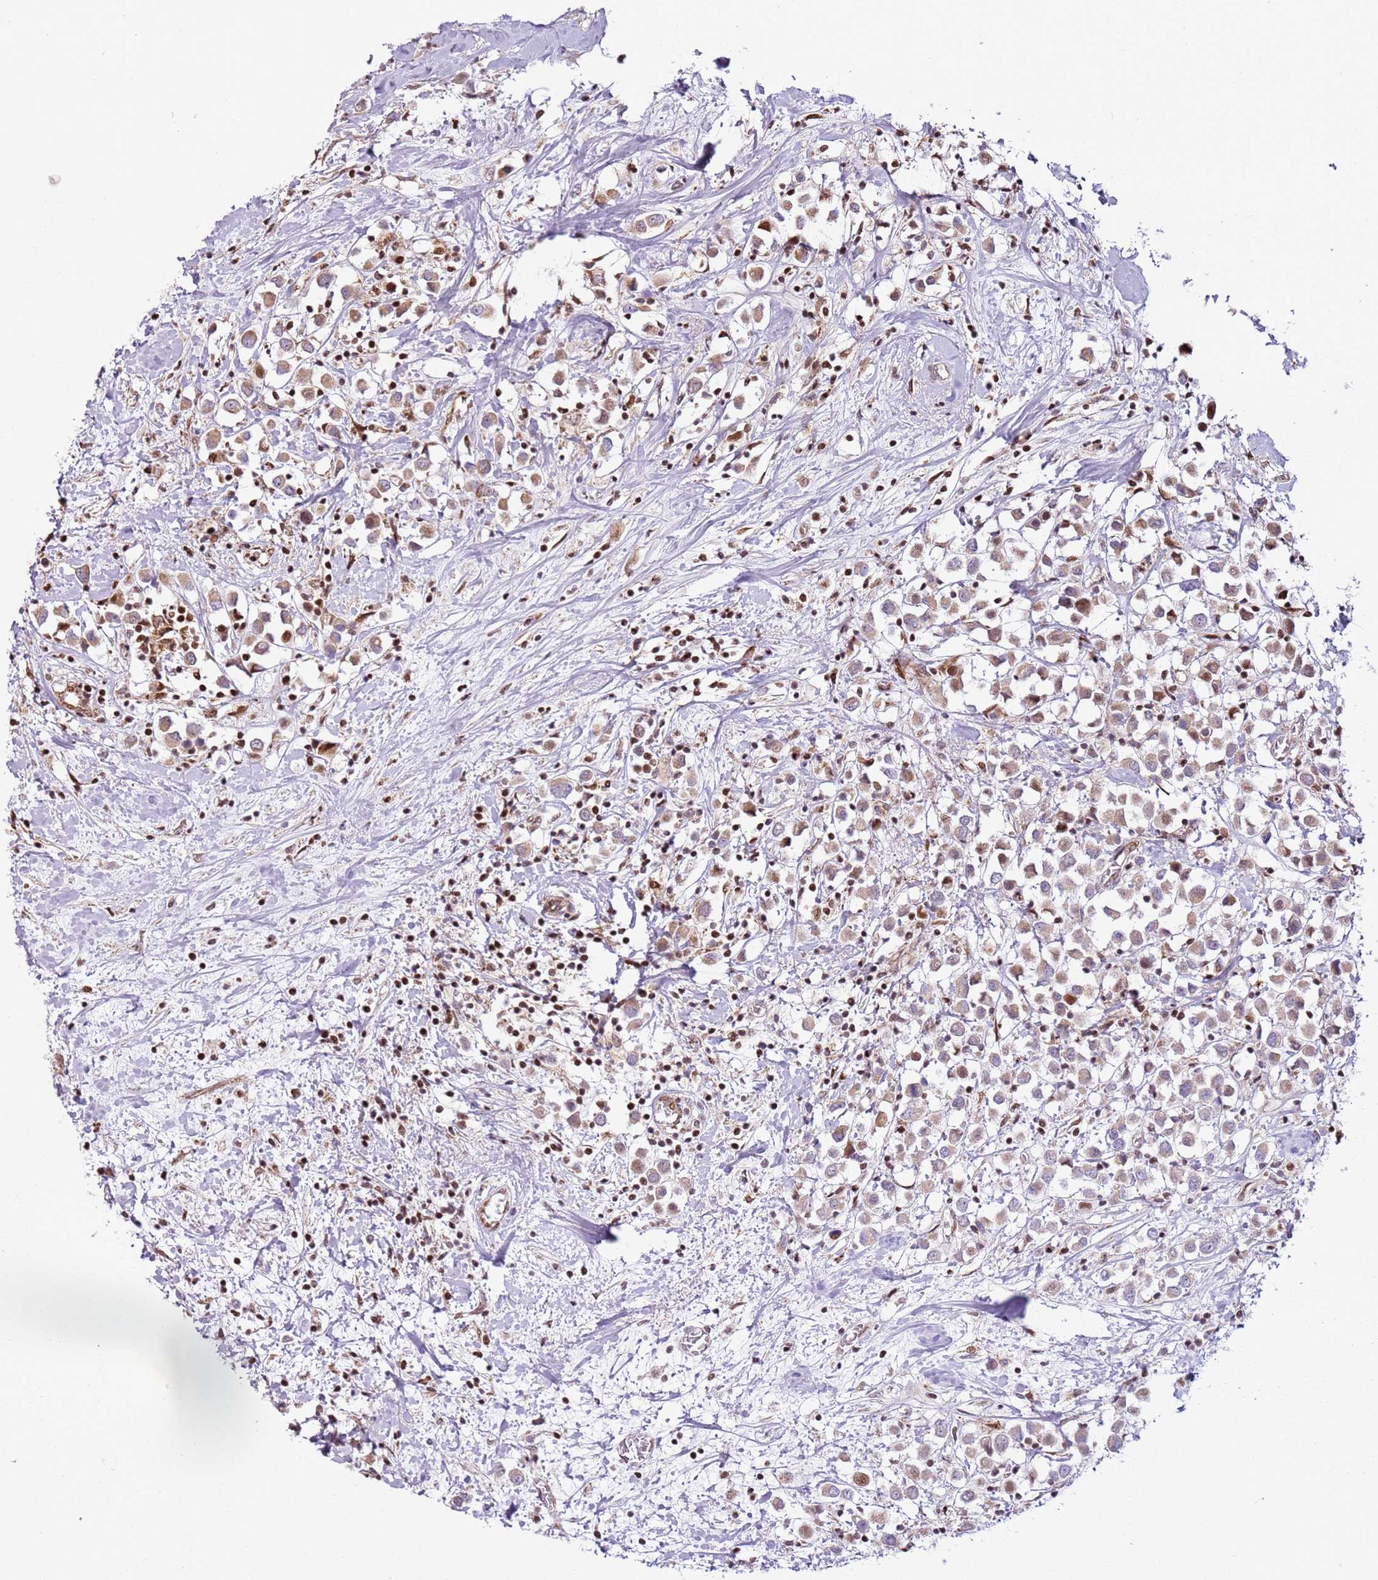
{"staining": {"intensity": "moderate", "quantity": ">75%", "location": "cytoplasmic/membranous,nuclear"}, "tissue": "breast cancer", "cell_type": "Tumor cells", "image_type": "cancer", "snomed": [{"axis": "morphology", "description": "Duct carcinoma"}, {"axis": "topography", "description": "Breast"}], "caption": "High-power microscopy captured an immunohistochemistry histopathology image of intraductal carcinoma (breast), revealing moderate cytoplasmic/membranous and nuclear positivity in about >75% of tumor cells.", "gene": "PCTP", "patient": {"sex": "female", "age": 61}}